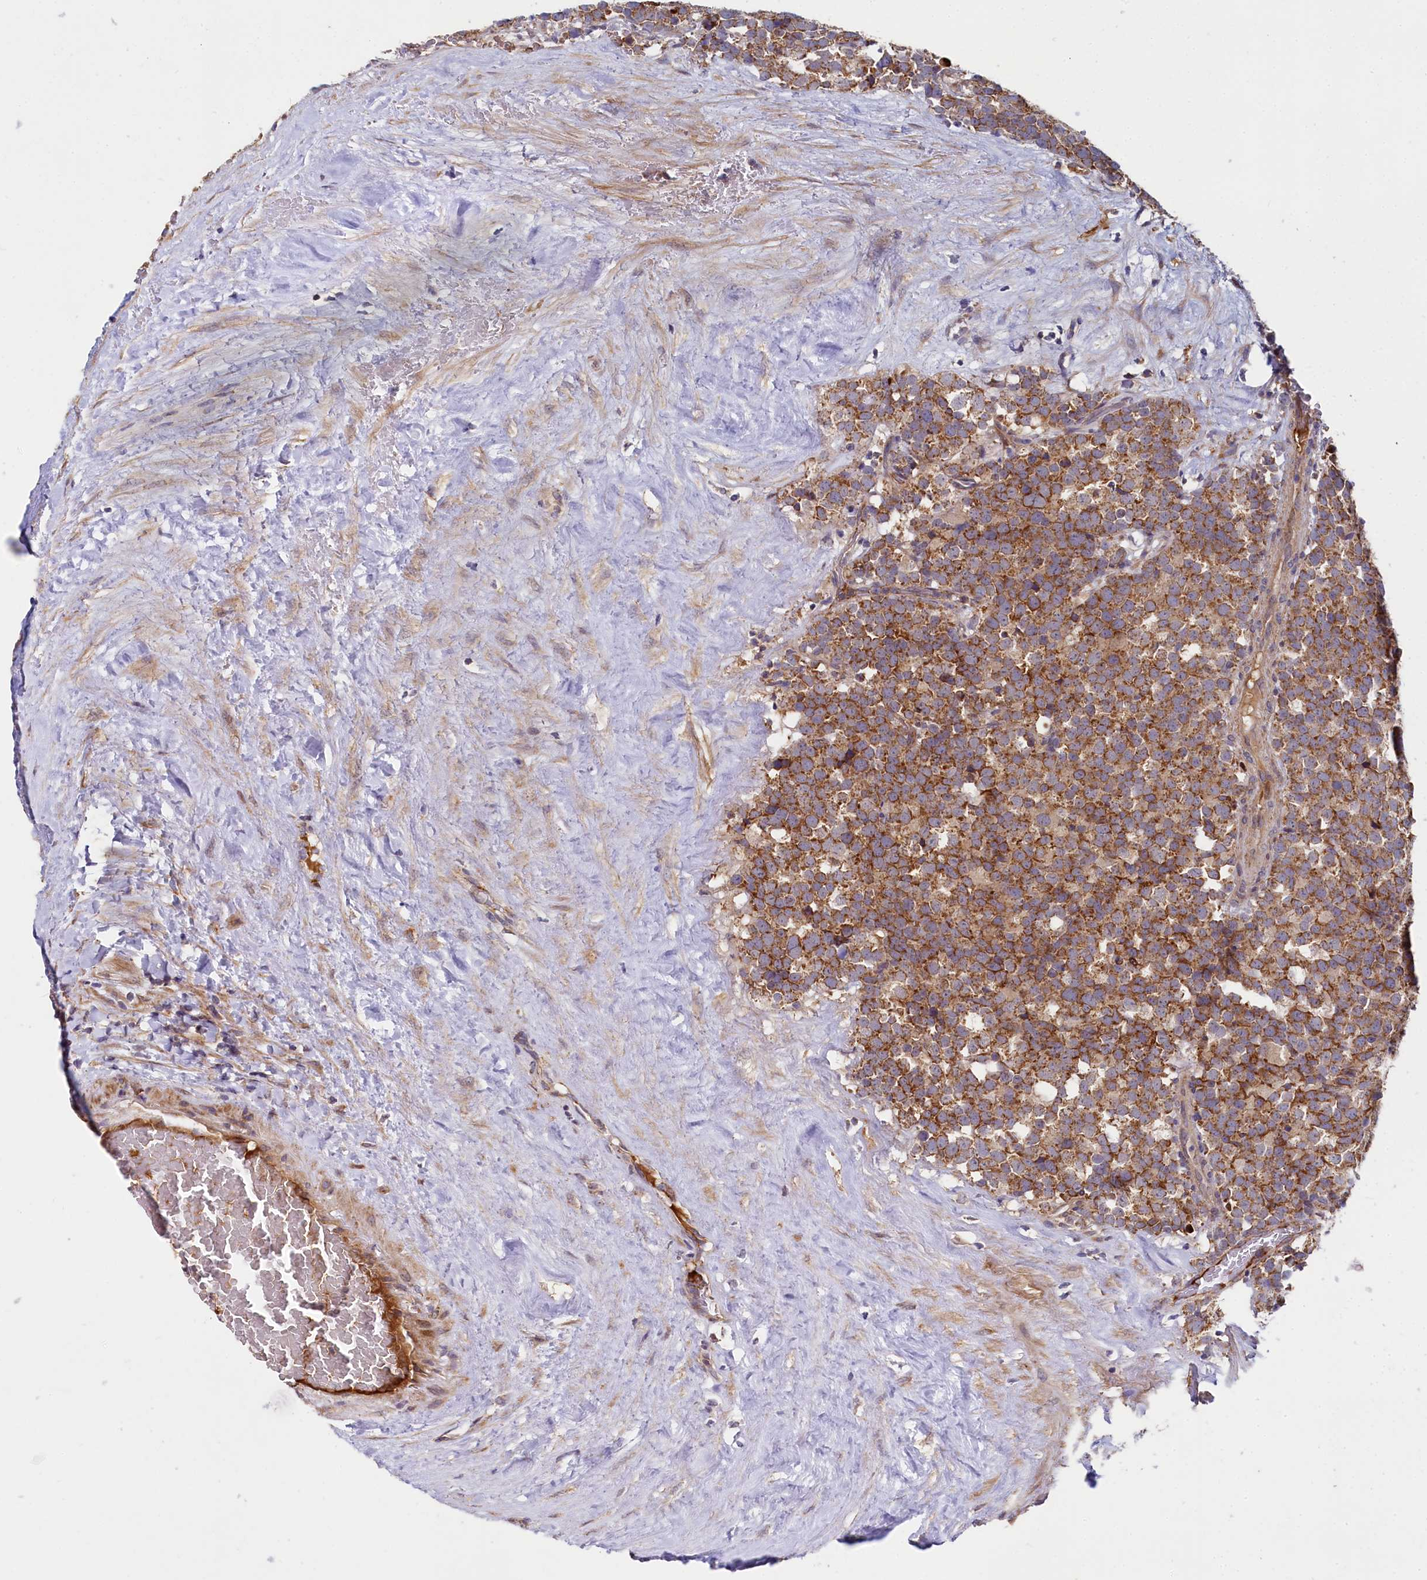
{"staining": {"intensity": "strong", "quantity": ">75%", "location": "cytoplasmic/membranous"}, "tissue": "testis cancer", "cell_type": "Tumor cells", "image_type": "cancer", "snomed": [{"axis": "morphology", "description": "Seminoma, NOS"}, {"axis": "topography", "description": "Testis"}], "caption": "Testis cancer tissue reveals strong cytoplasmic/membranous positivity in approximately >75% of tumor cells, visualized by immunohistochemistry.", "gene": "SPRYD3", "patient": {"sex": "male", "age": 71}}